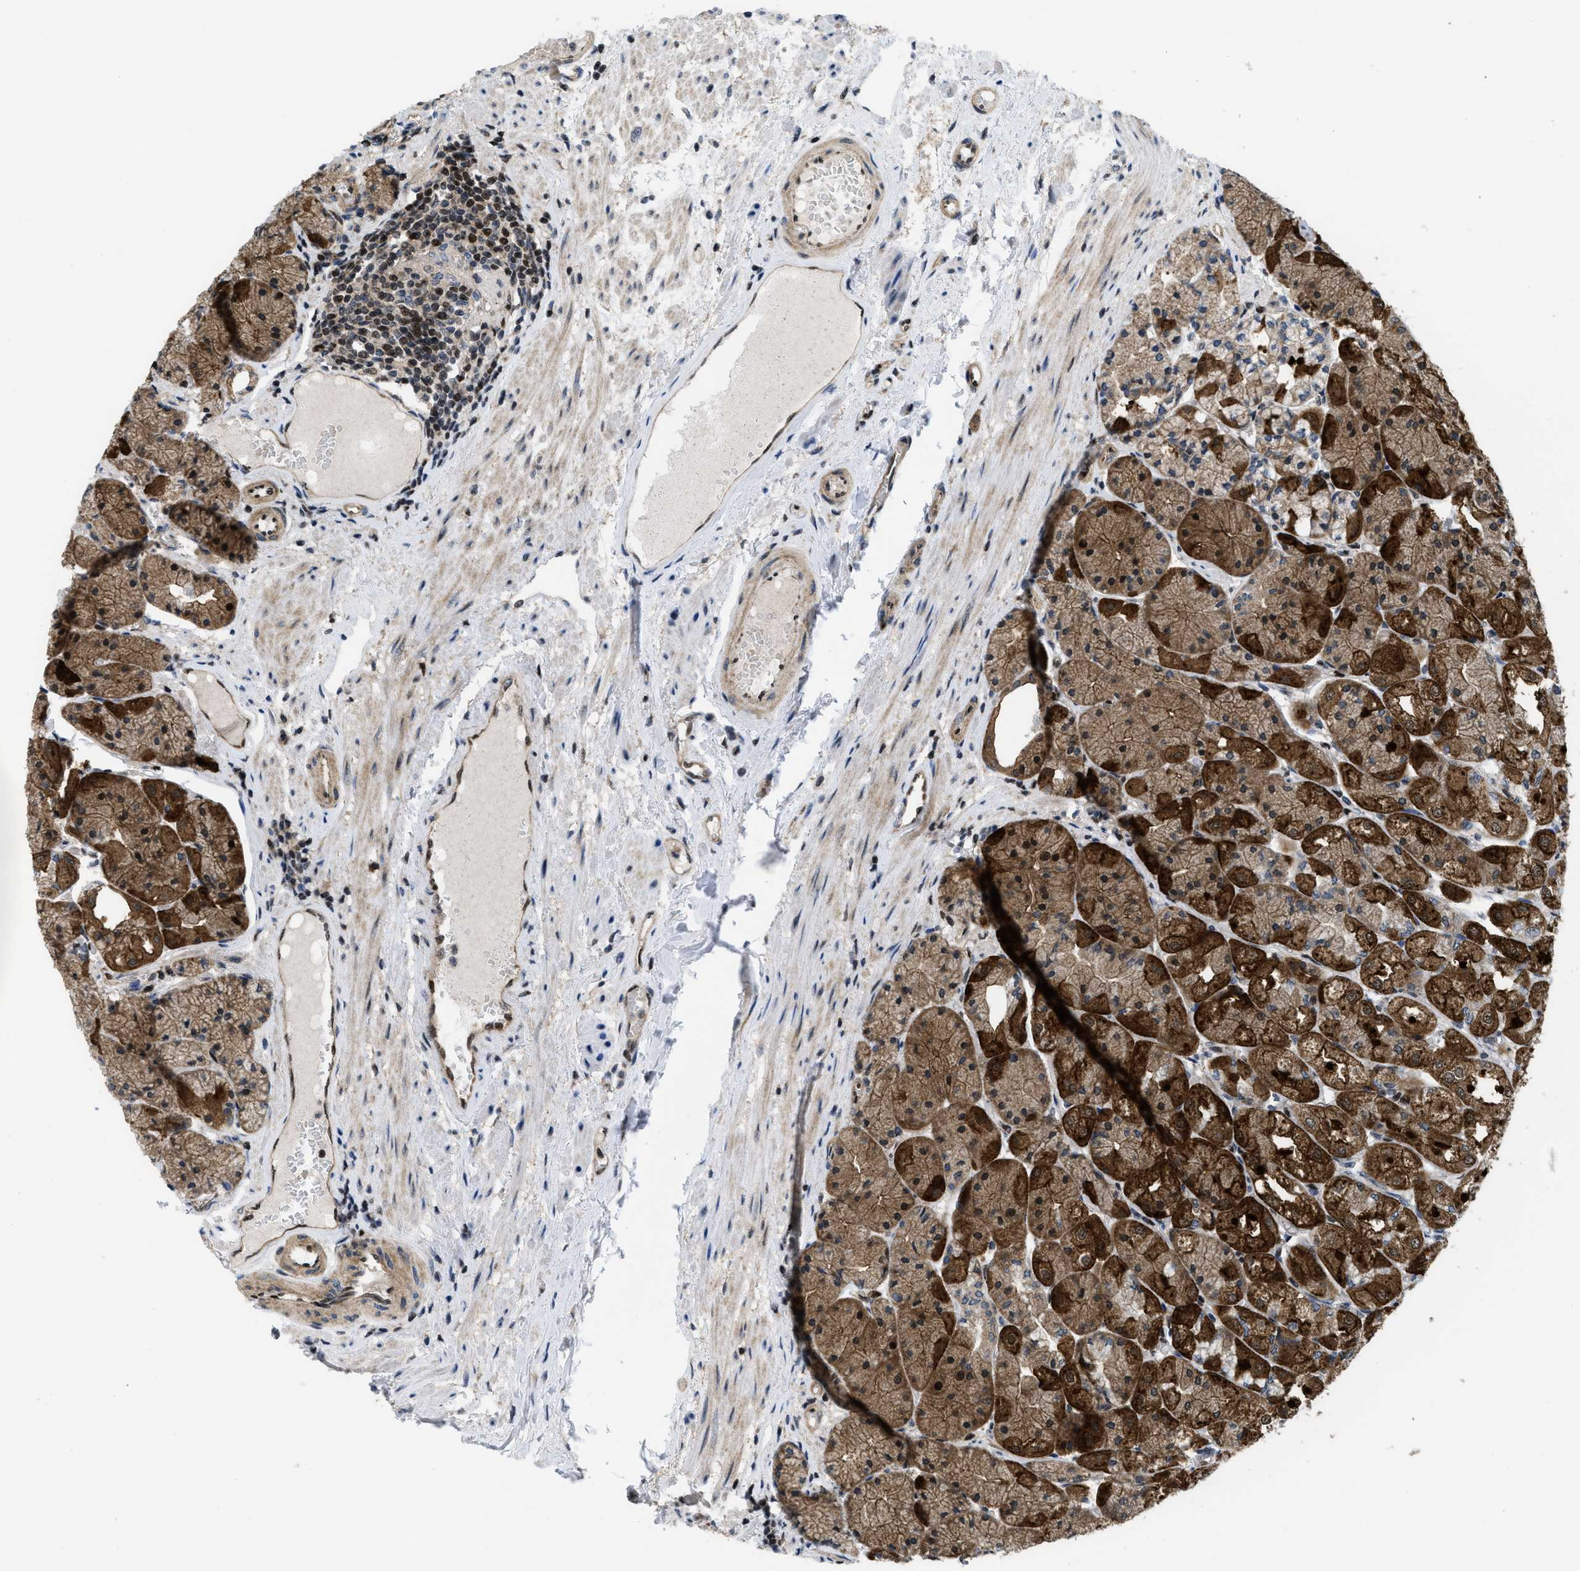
{"staining": {"intensity": "strong", "quantity": ">75%", "location": "cytoplasmic/membranous,nuclear"}, "tissue": "stomach", "cell_type": "Glandular cells", "image_type": "normal", "snomed": [{"axis": "morphology", "description": "Normal tissue, NOS"}, {"axis": "topography", "description": "Stomach, upper"}], "caption": "IHC photomicrograph of normal stomach: stomach stained using IHC reveals high levels of strong protein expression localized specifically in the cytoplasmic/membranous,nuclear of glandular cells, appearing as a cytoplasmic/membranous,nuclear brown color.", "gene": "PPP2CB", "patient": {"sex": "male", "age": 72}}